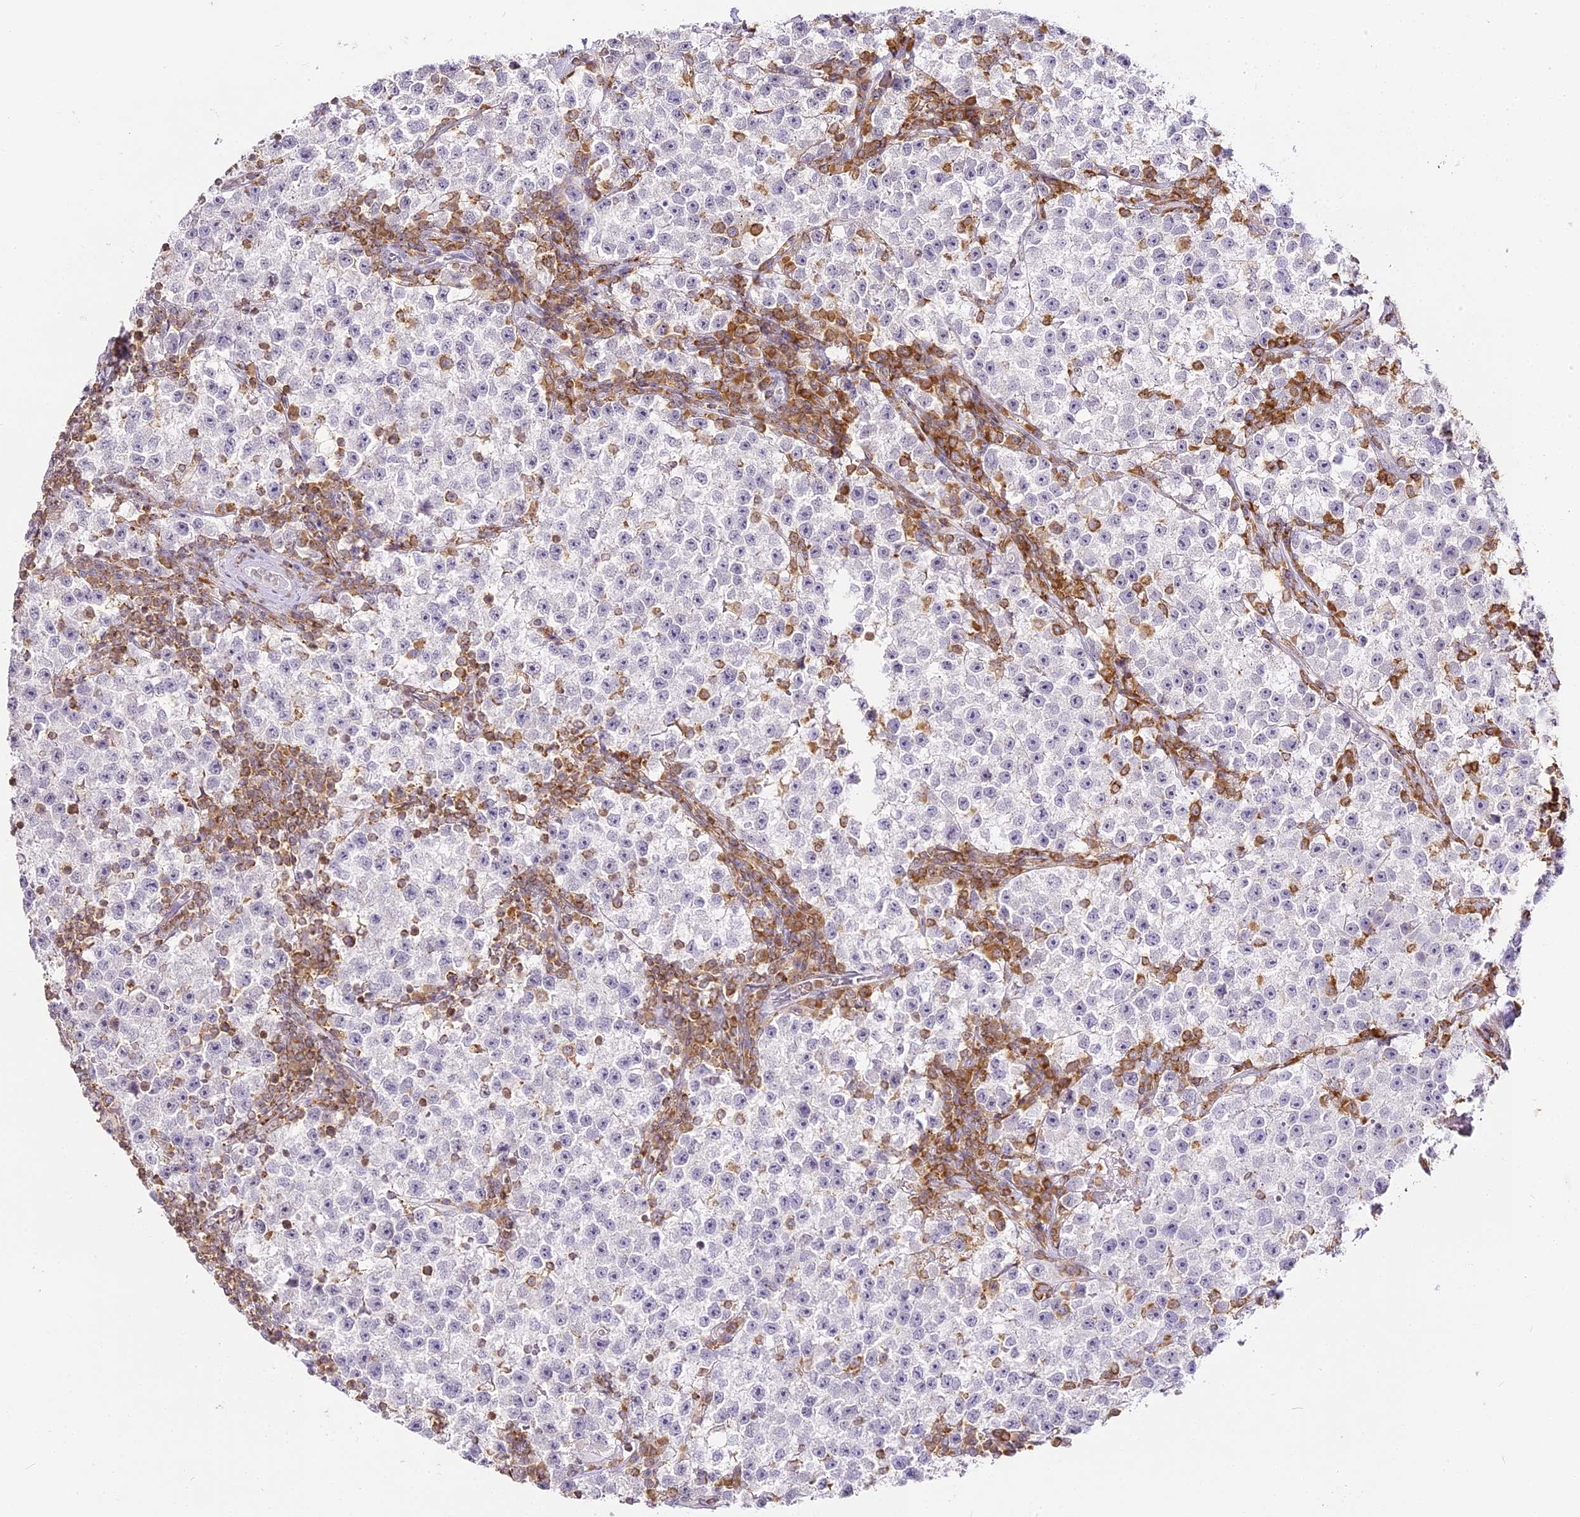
{"staining": {"intensity": "negative", "quantity": "none", "location": "none"}, "tissue": "testis cancer", "cell_type": "Tumor cells", "image_type": "cancer", "snomed": [{"axis": "morphology", "description": "Seminoma, NOS"}, {"axis": "topography", "description": "Testis"}], "caption": "DAB immunohistochemical staining of human testis cancer (seminoma) shows no significant positivity in tumor cells.", "gene": "DOCK2", "patient": {"sex": "male", "age": 22}}